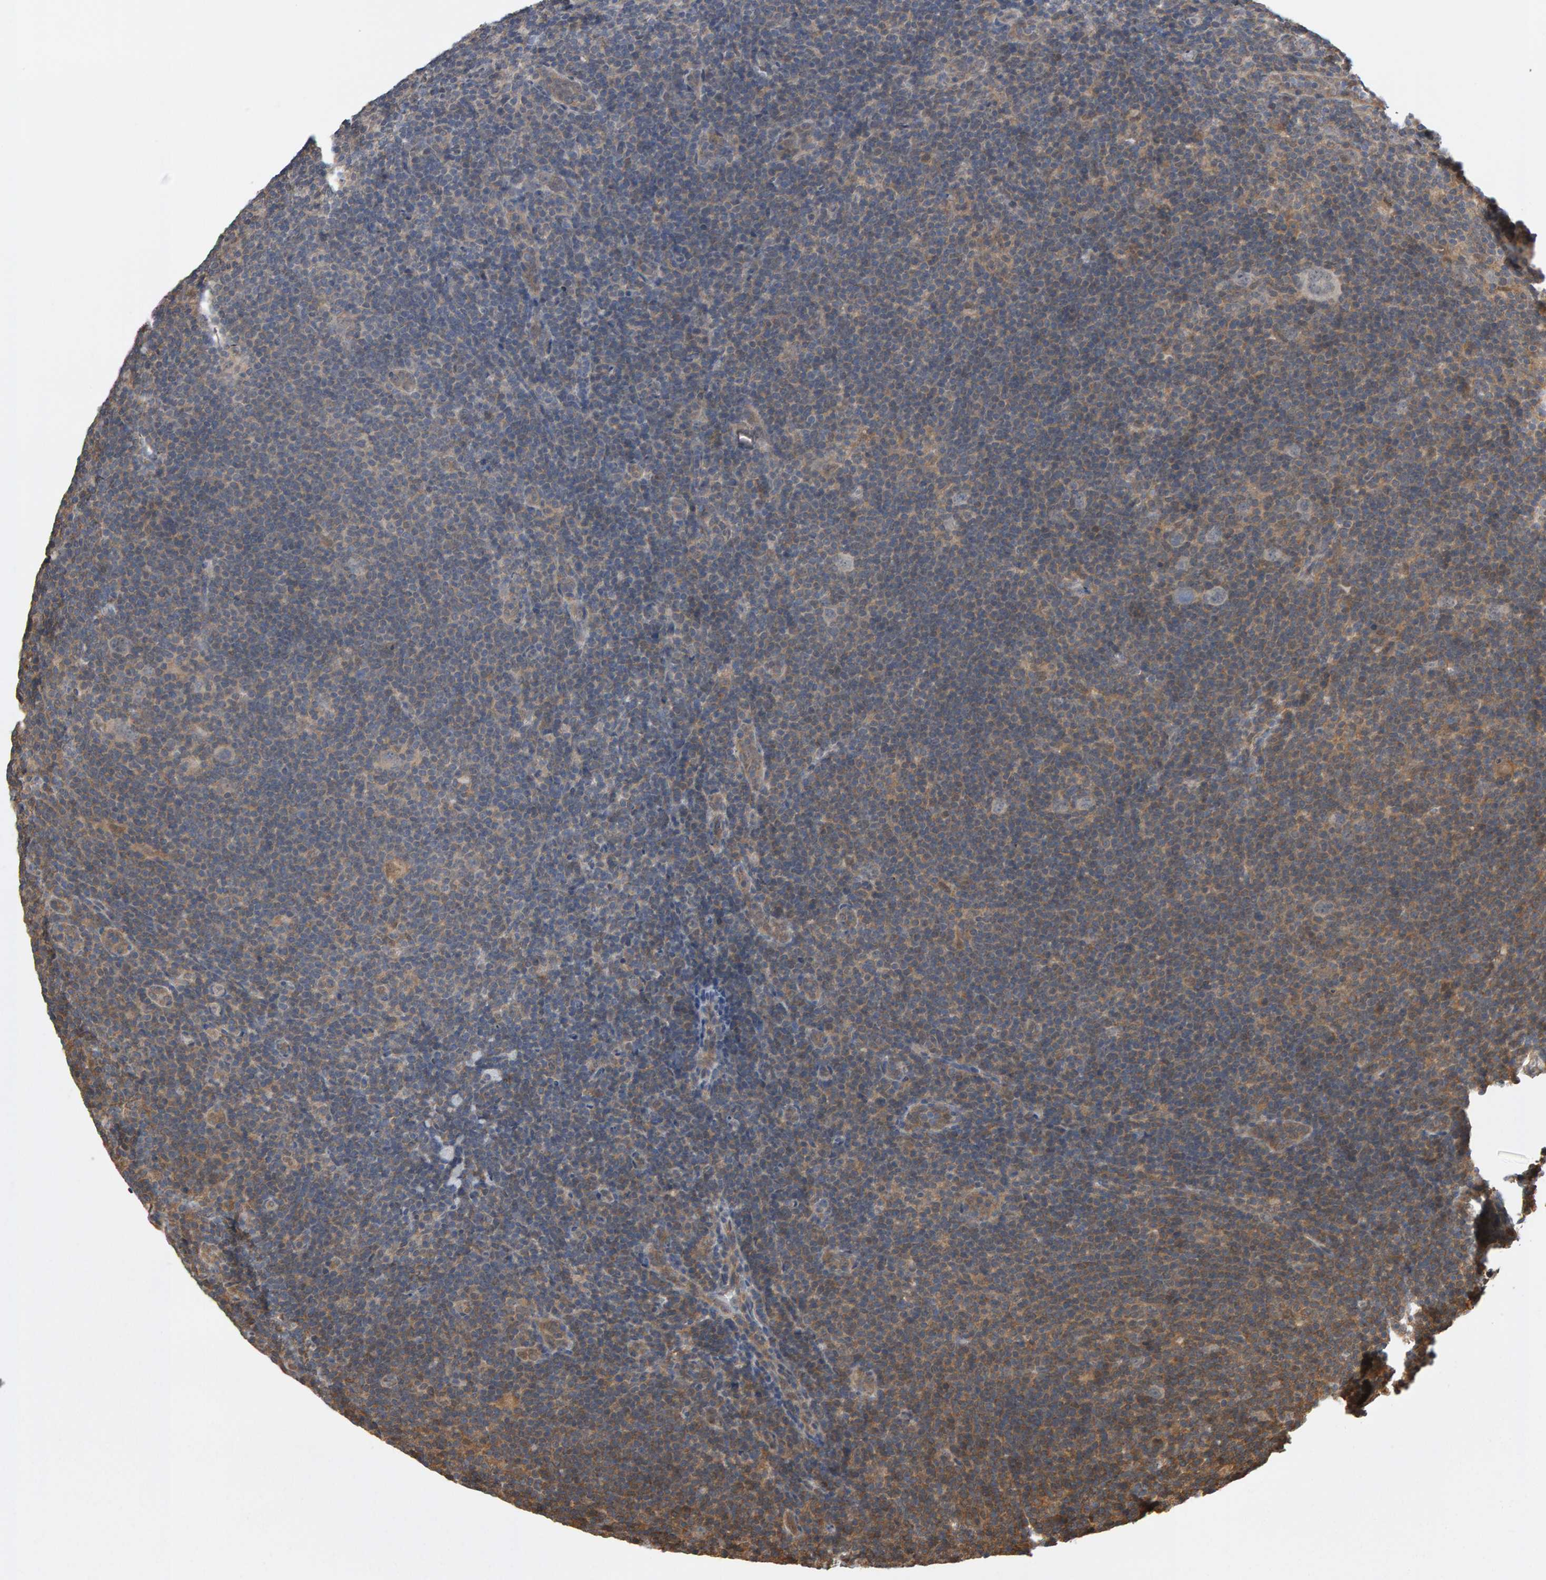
{"staining": {"intensity": "negative", "quantity": "none", "location": "none"}, "tissue": "lymphoma", "cell_type": "Tumor cells", "image_type": "cancer", "snomed": [{"axis": "morphology", "description": "Hodgkin's disease, NOS"}, {"axis": "topography", "description": "Lymph node"}], "caption": "The immunohistochemistry (IHC) histopathology image has no significant positivity in tumor cells of Hodgkin's disease tissue.", "gene": "COASY", "patient": {"sex": "female", "age": 57}}